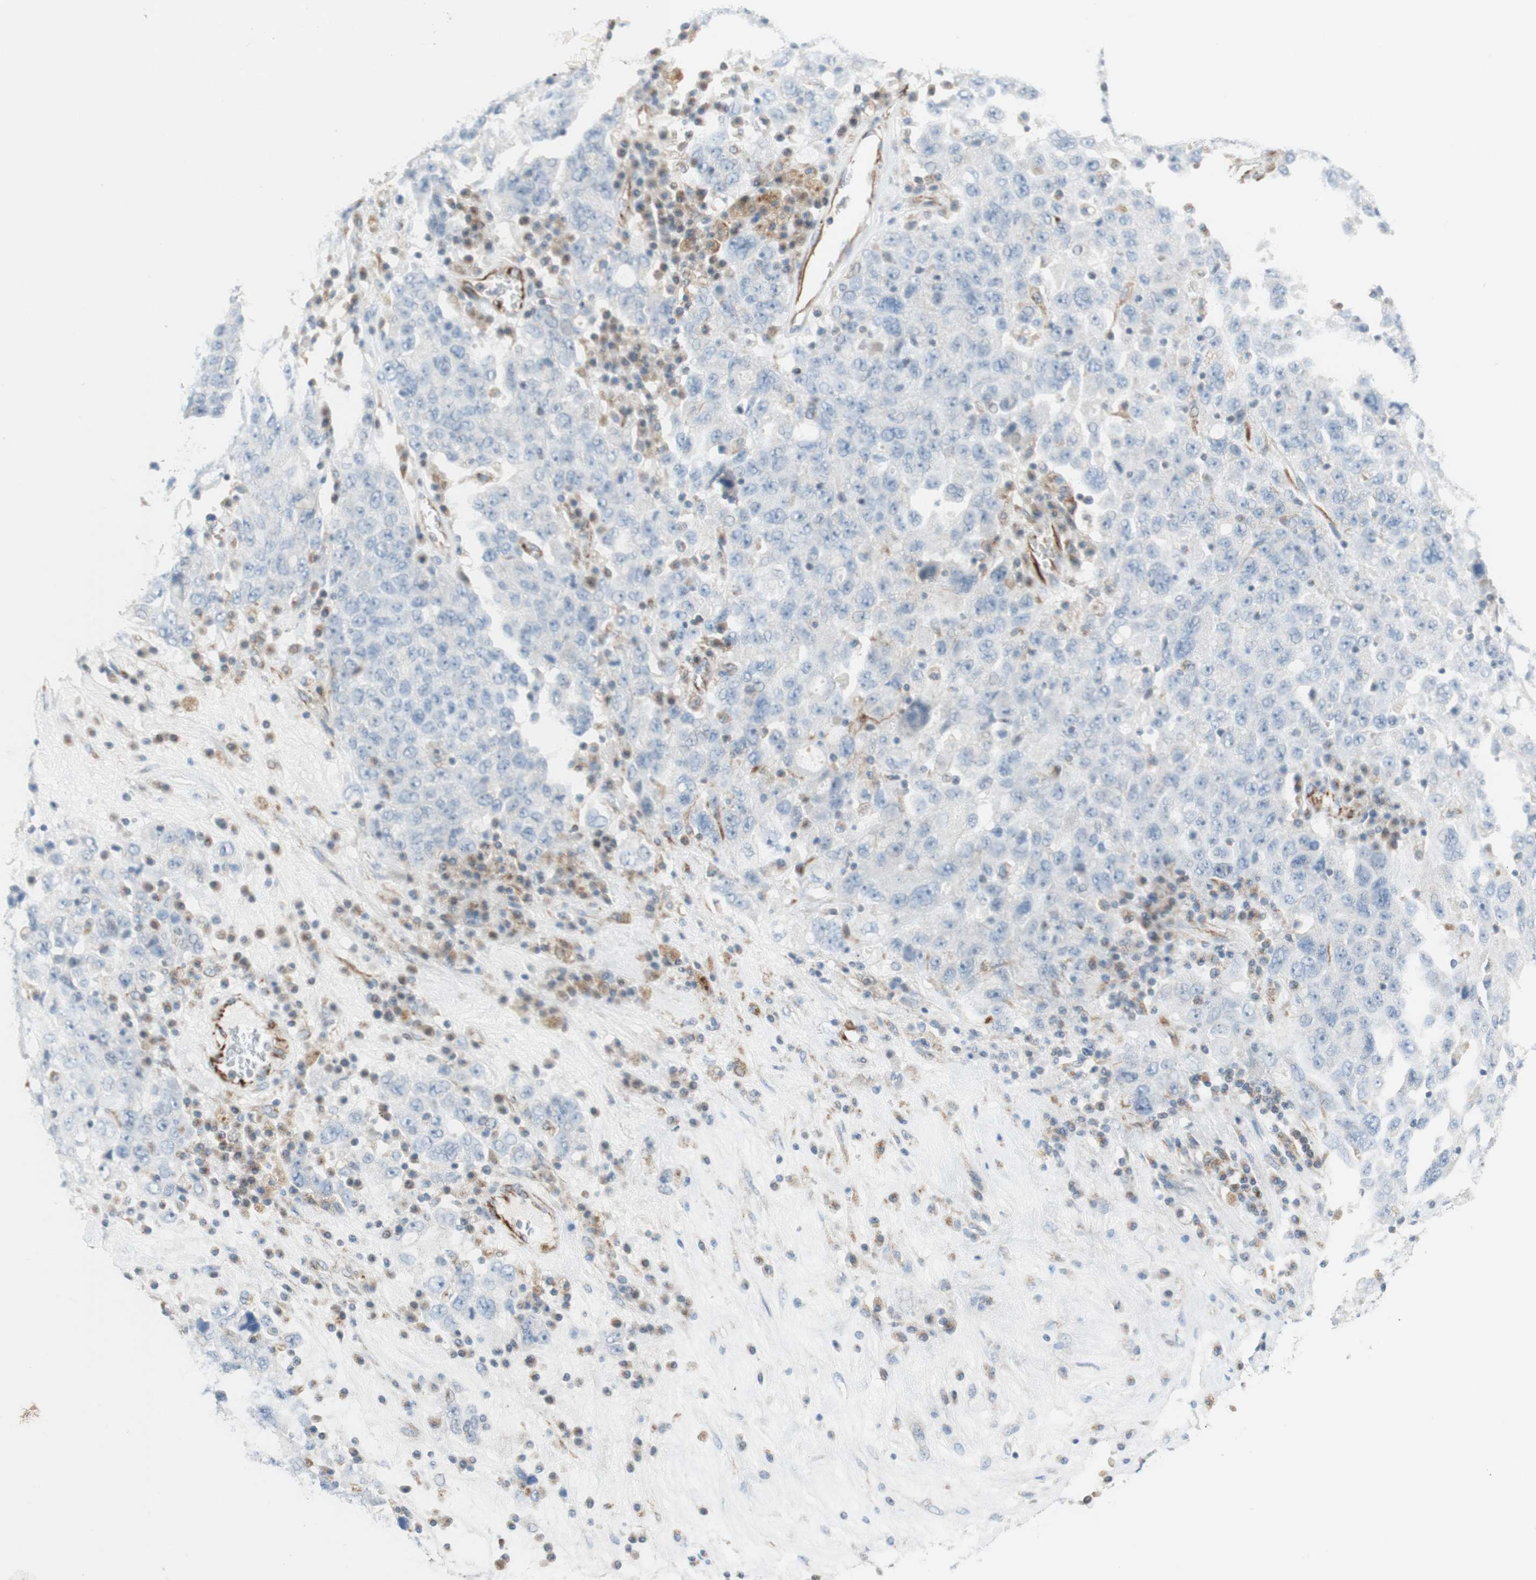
{"staining": {"intensity": "negative", "quantity": "none", "location": "none"}, "tissue": "ovarian cancer", "cell_type": "Tumor cells", "image_type": "cancer", "snomed": [{"axis": "morphology", "description": "Carcinoma, endometroid"}, {"axis": "topography", "description": "Ovary"}], "caption": "This is a micrograph of immunohistochemistry (IHC) staining of ovarian endometroid carcinoma, which shows no expression in tumor cells. Brightfield microscopy of immunohistochemistry (IHC) stained with DAB (3,3'-diaminobenzidine) (brown) and hematoxylin (blue), captured at high magnification.", "gene": "POU2AF1", "patient": {"sex": "female", "age": 62}}